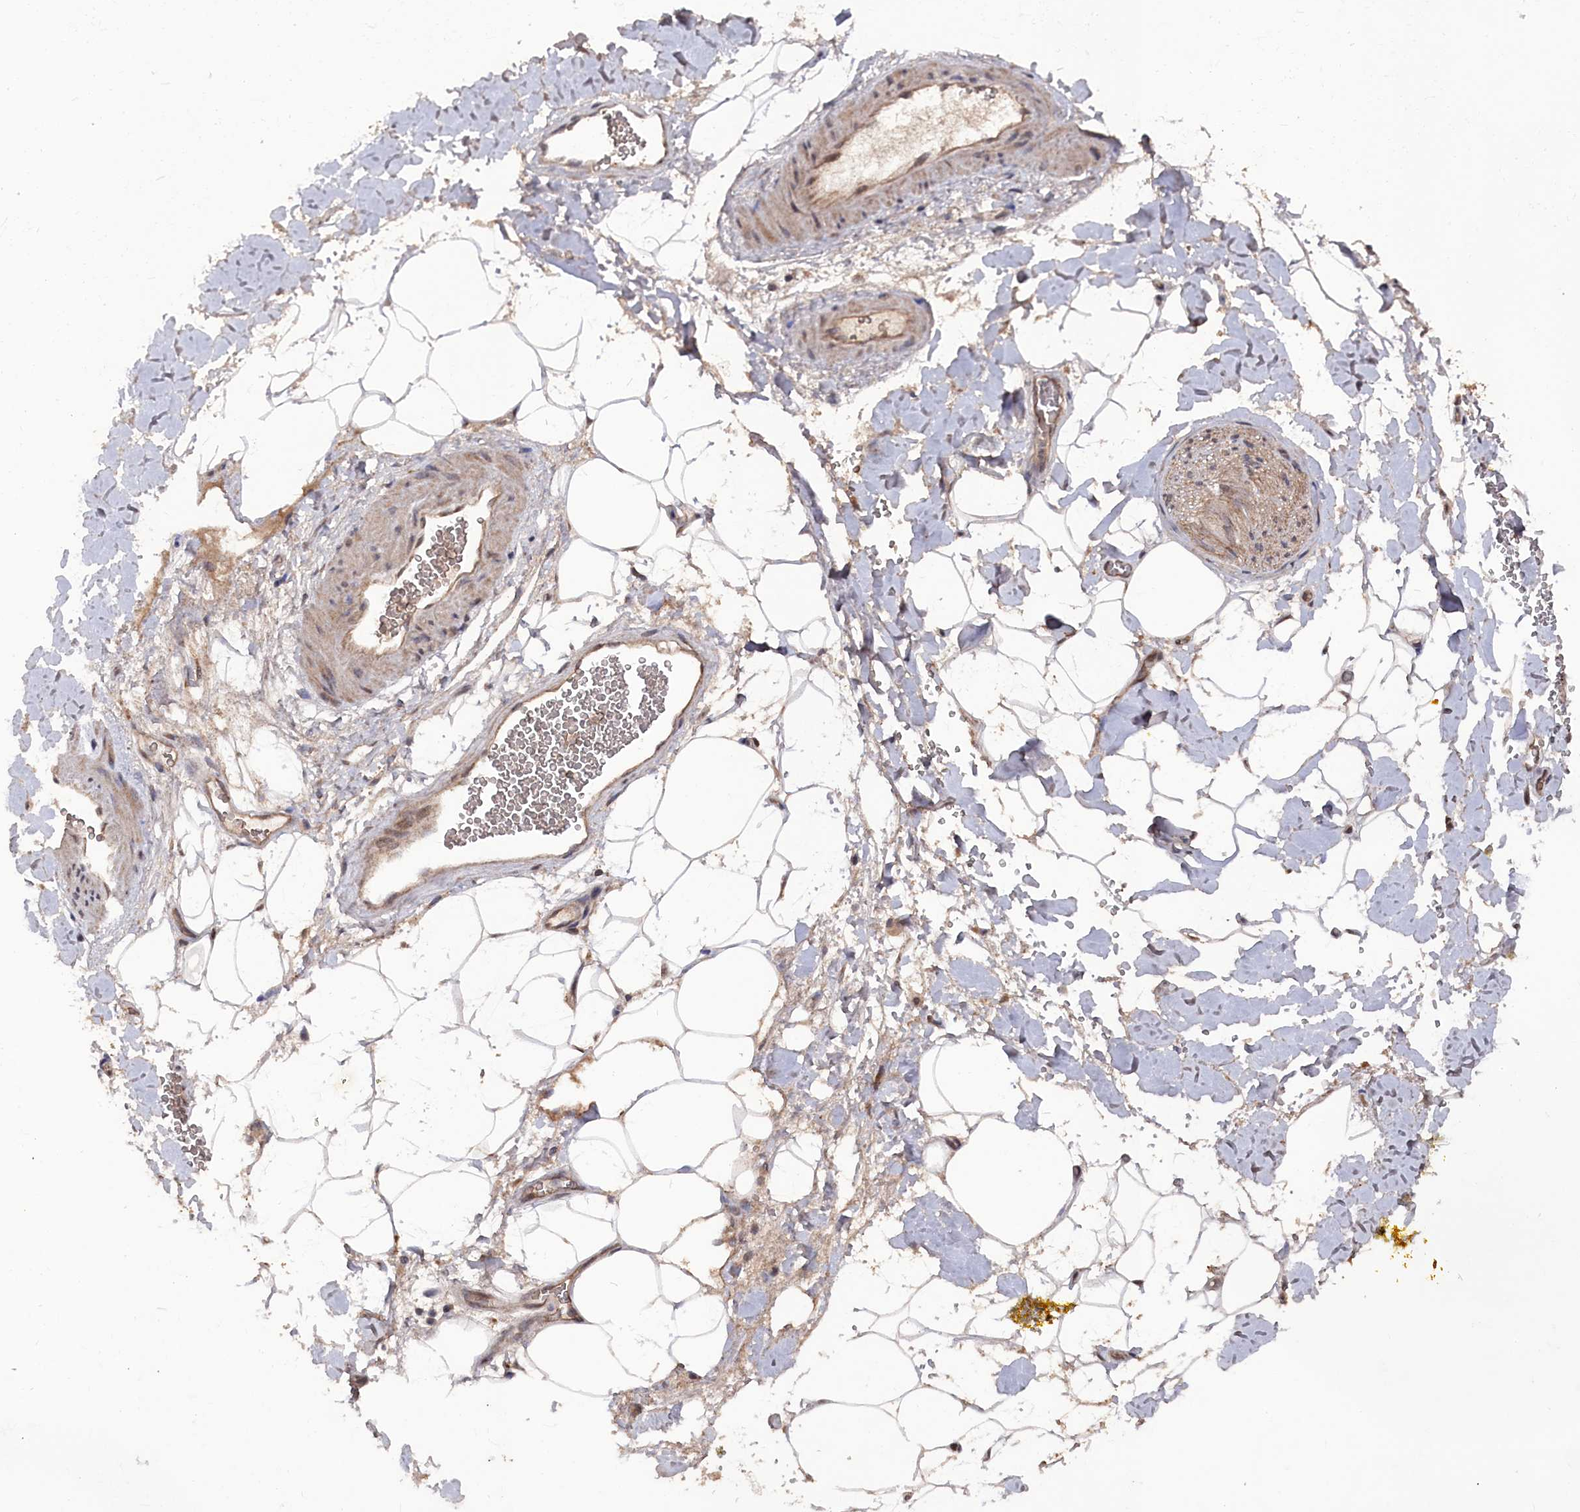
{"staining": {"intensity": "moderate", "quantity": "25%-75%", "location": "cytoplasmic/membranous"}, "tissue": "adipose tissue", "cell_type": "Adipocytes", "image_type": "normal", "snomed": [{"axis": "morphology", "description": "Normal tissue, NOS"}, {"axis": "morphology", "description": "Adenocarcinoma, NOS"}, {"axis": "topography", "description": "Pancreas"}, {"axis": "topography", "description": "Peripheral nerve tissue"}], "caption": "The photomicrograph reveals staining of benign adipose tissue, revealing moderate cytoplasmic/membranous protein positivity (brown color) within adipocytes.", "gene": "TMC5", "patient": {"sex": "male", "age": 59}}